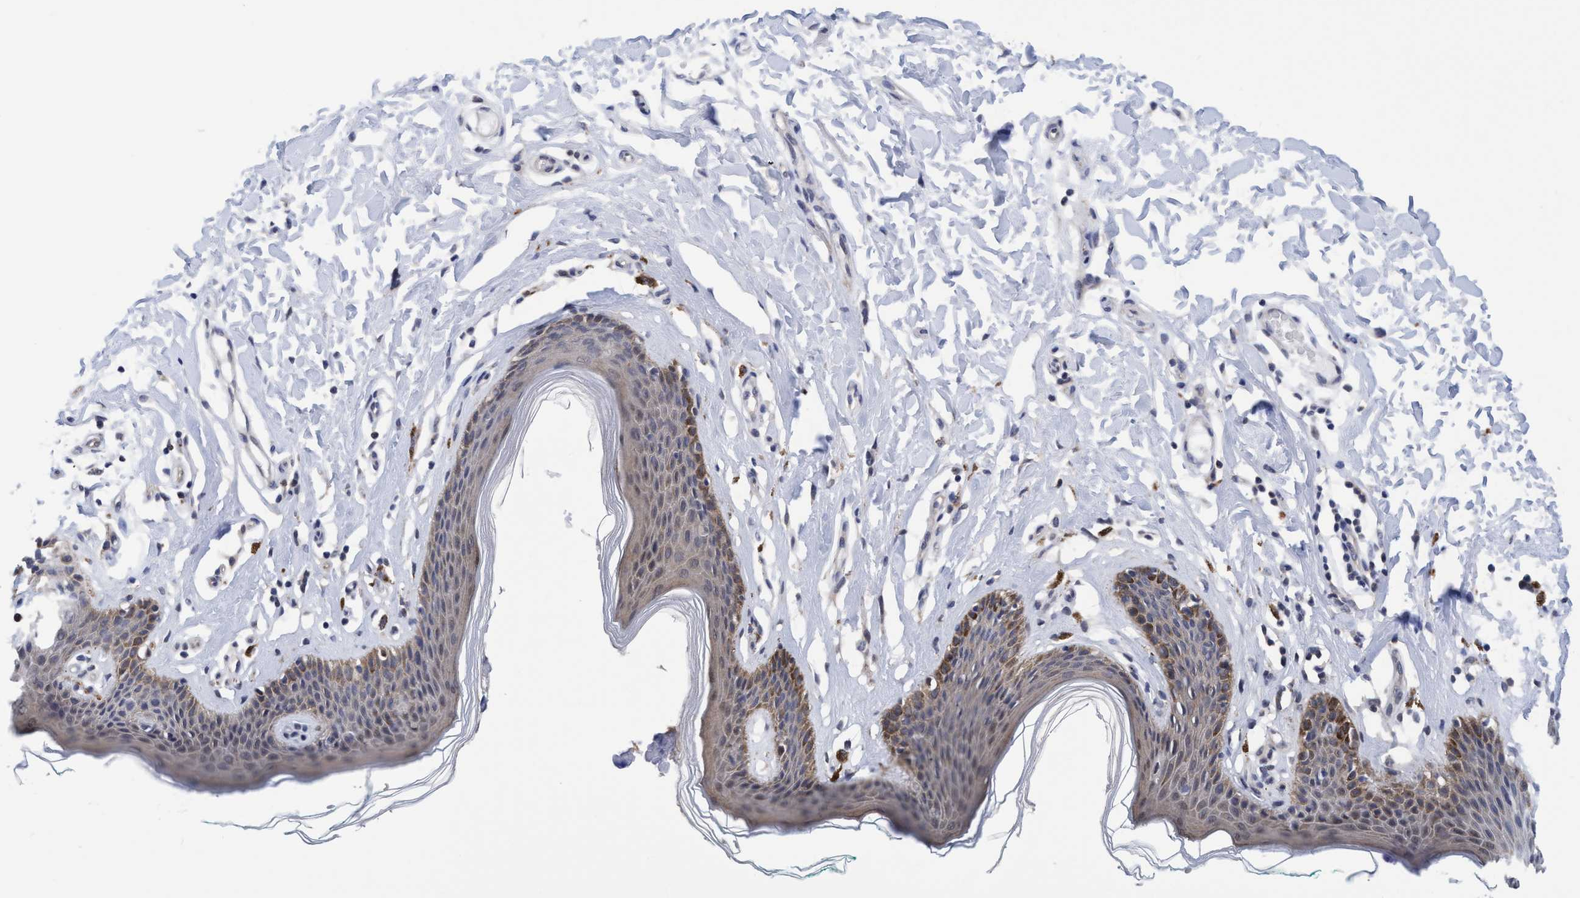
{"staining": {"intensity": "moderate", "quantity": "25%-75%", "location": "cytoplasmic/membranous"}, "tissue": "skin", "cell_type": "Epidermal cells", "image_type": "normal", "snomed": [{"axis": "morphology", "description": "Normal tissue, NOS"}, {"axis": "topography", "description": "Vulva"}], "caption": "Protein staining shows moderate cytoplasmic/membranous positivity in about 25%-75% of epidermal cells in unremarkable skin.", "gene": "PSMD12", "patient": {"sex": "female", "age": 66}}